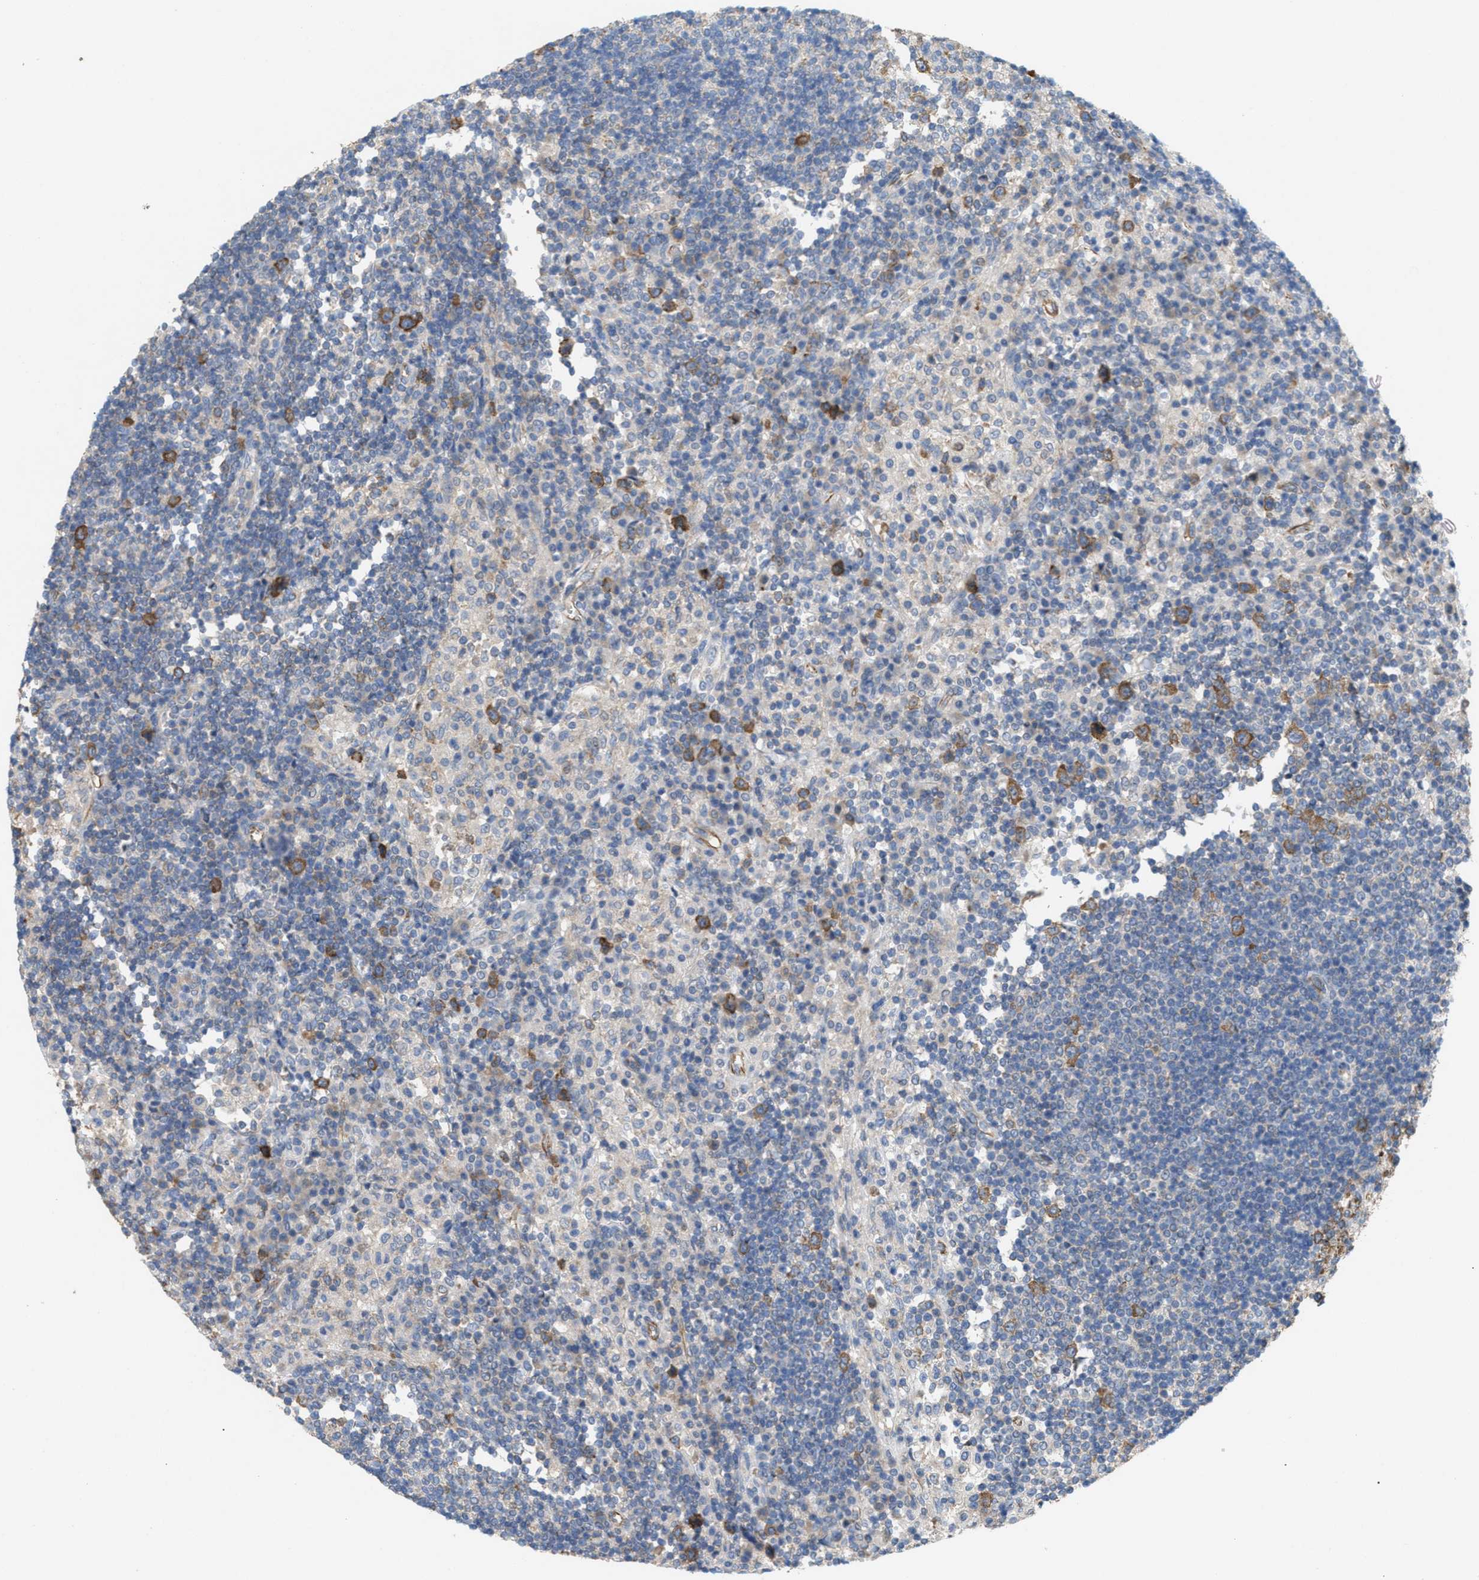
{"staining": {"intensity": "moderate", "quantity": "<25%", "location": "cytoplasmic/membranous"}, "tissue": "lymph node", "cell_type": "Non-germinal center cells", "image_type": "normal", "snomed": [{"axis": "morphology", "description": "Normal tissue, NOS"}, {"axis": "topography", "description": "Lymph node"}], "caption": "Protein expression by immunohistochemistry reveals moderate cytoplasmic/membranous staining in approximately <25% of non-germinal center cells in normal lymph node. (DAB IHC, brown staining for protein, blue staining for nuclei).", "gene": "UBAP2", "patient": {"sex": "female", "age": 53}}